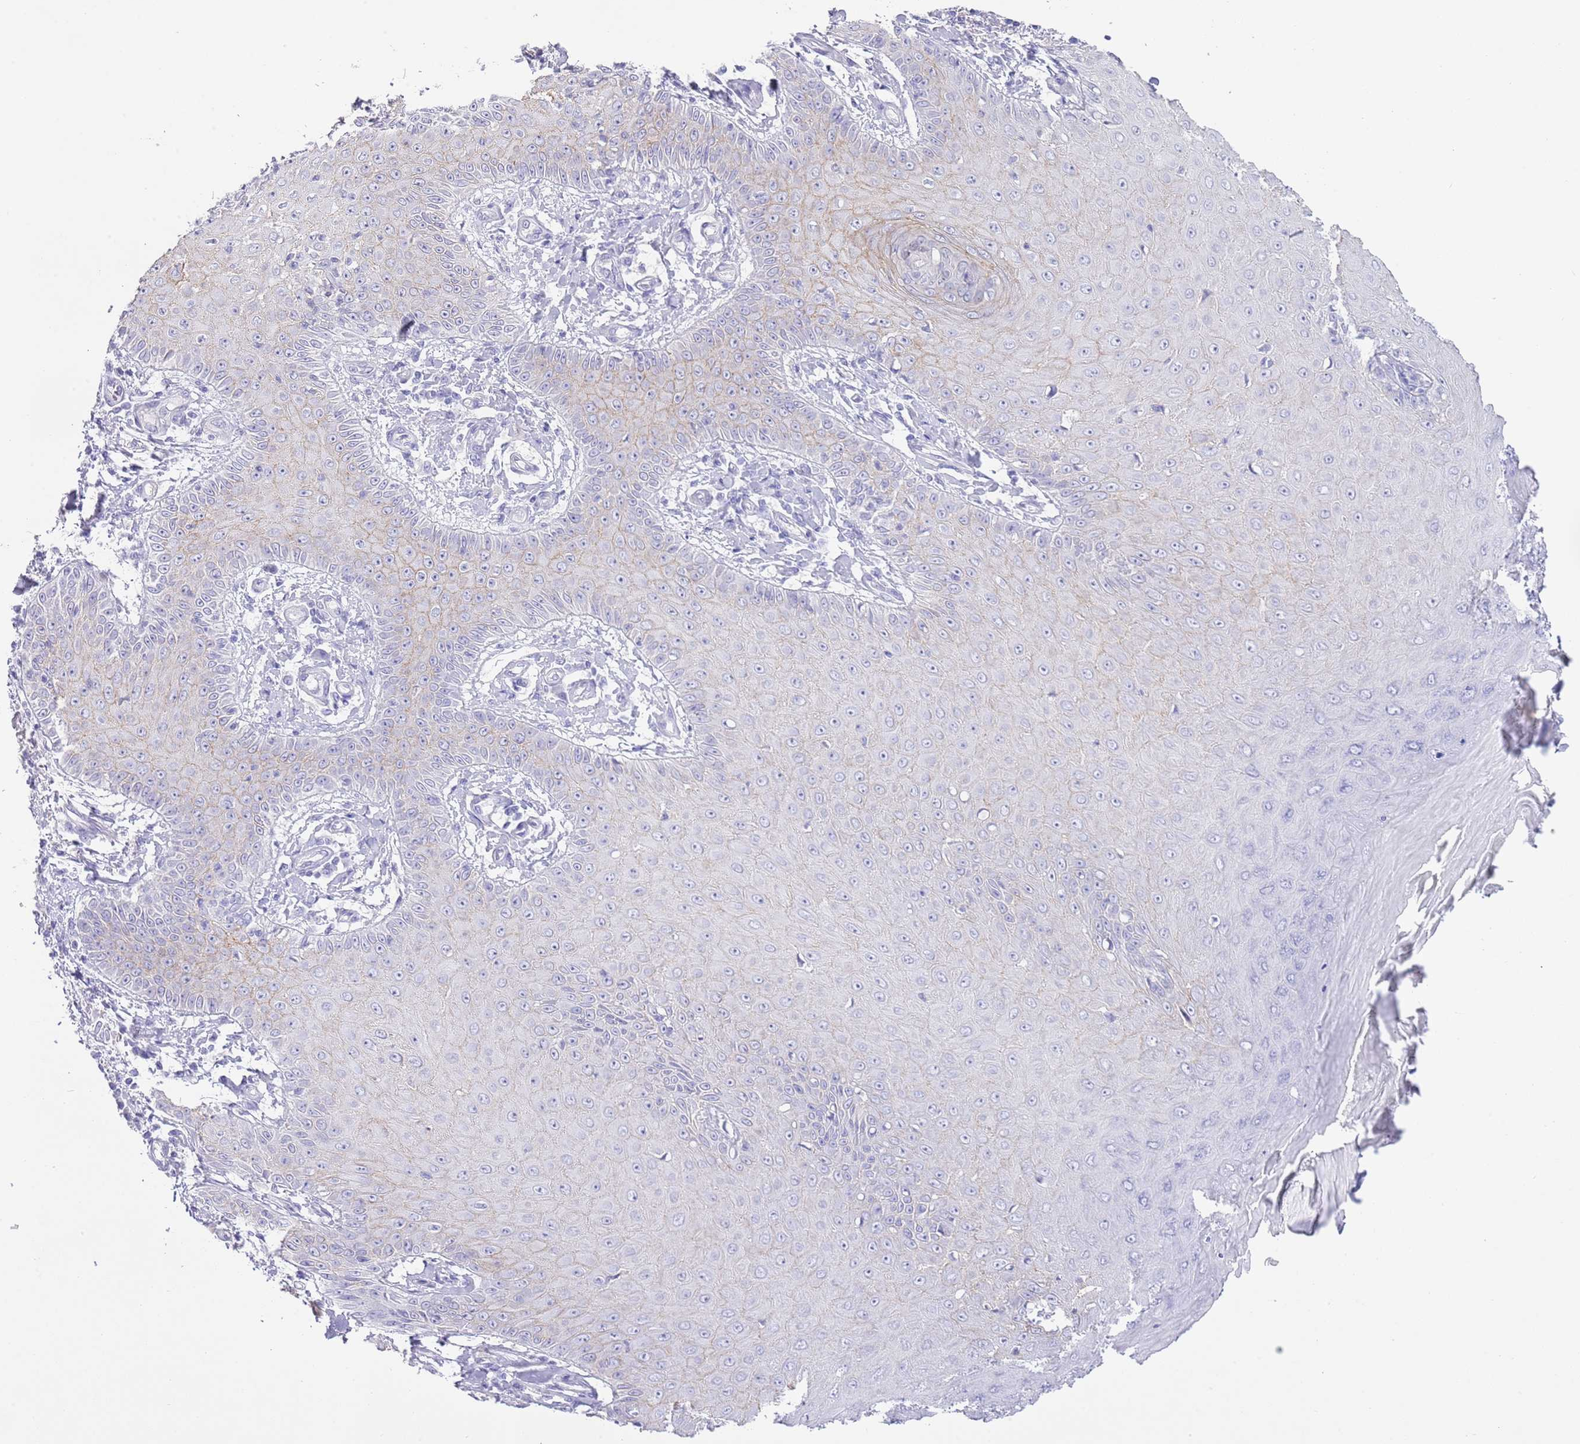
{"staining": {"intensity": "negative", "quantity": "none", "location": "none"}, "tissue": "skin cancer", "cell_type": "Tumor cells", "image_type": "cancer", "snomed": [{"axis": "morphology", "description": "Squamous cell carcinoma, NOS"}, {"axis": "topography", "description": "Skin"}], "caption": "A histopathology image of human skin cancer (squamous cell carcinoma) is negative for staining in tumor cells.", "gene": "OR2Z1", "patient": {"sex": "male", "age": 70}}